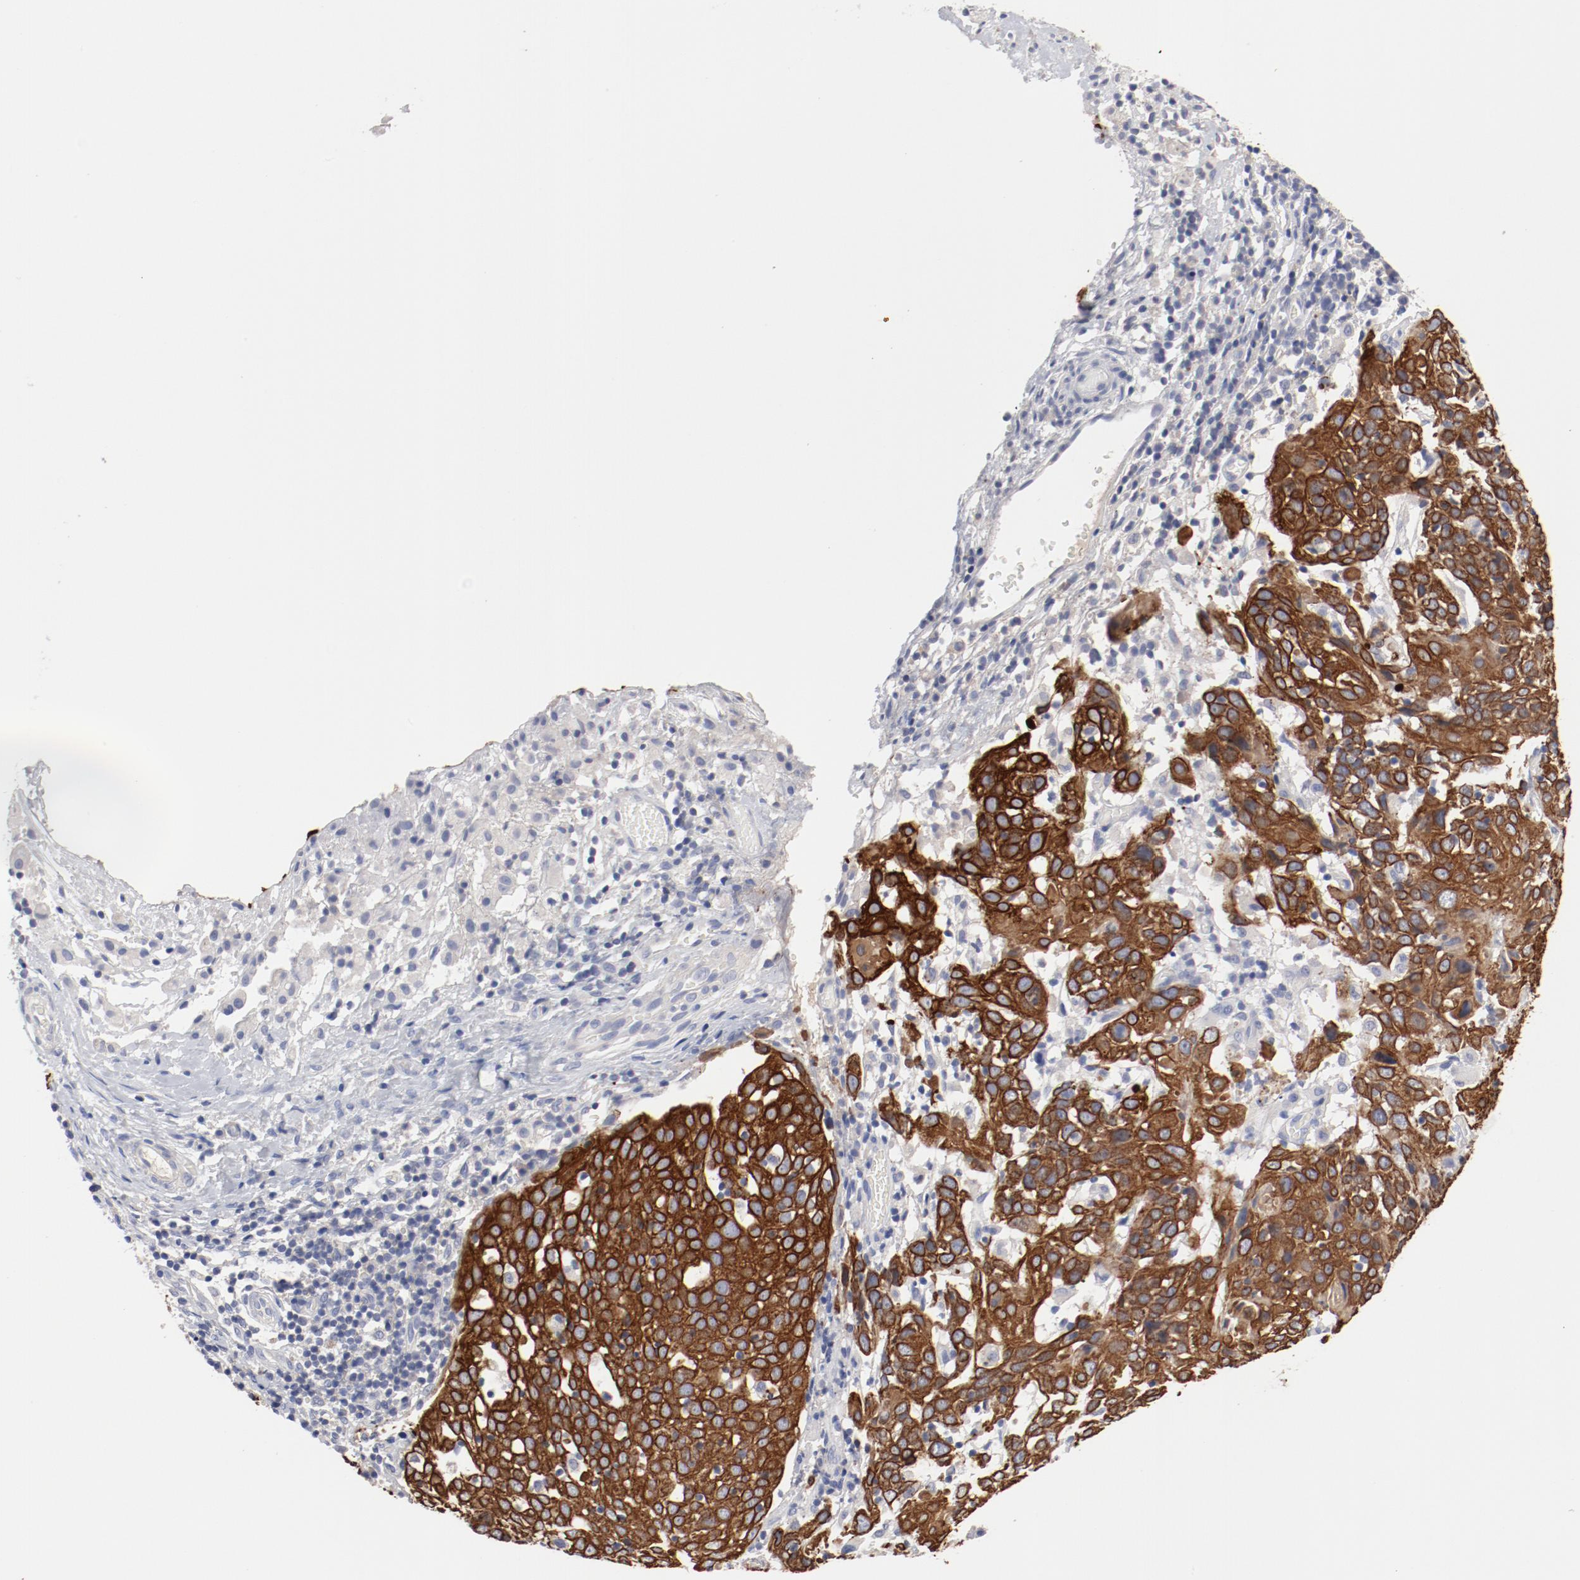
{"staining": {"intensity": "strong", "quantity": ">75%", "location": "cytoplasmic/membranous"}, "tissue": "cervical cancer", "cell_type": "Tumor cells", "image_type": "cancer", "snomed": [{"axis": "morphology", "description": "Normal tissue, NOS"}, {"axis": "morphology", "description": "Squamous cell carcinoma, NOS"}, {"axis": "topography", "description": "Cervix"}], "caption": "Cervical cancer stained with immunohistochemistry (IHC) exhibits strong cytoplasmic/membranous positivity in approximately >75% of tumor cells.", "gene": "TSPAN6", "patient": {"sex": "female", "age": 67}}